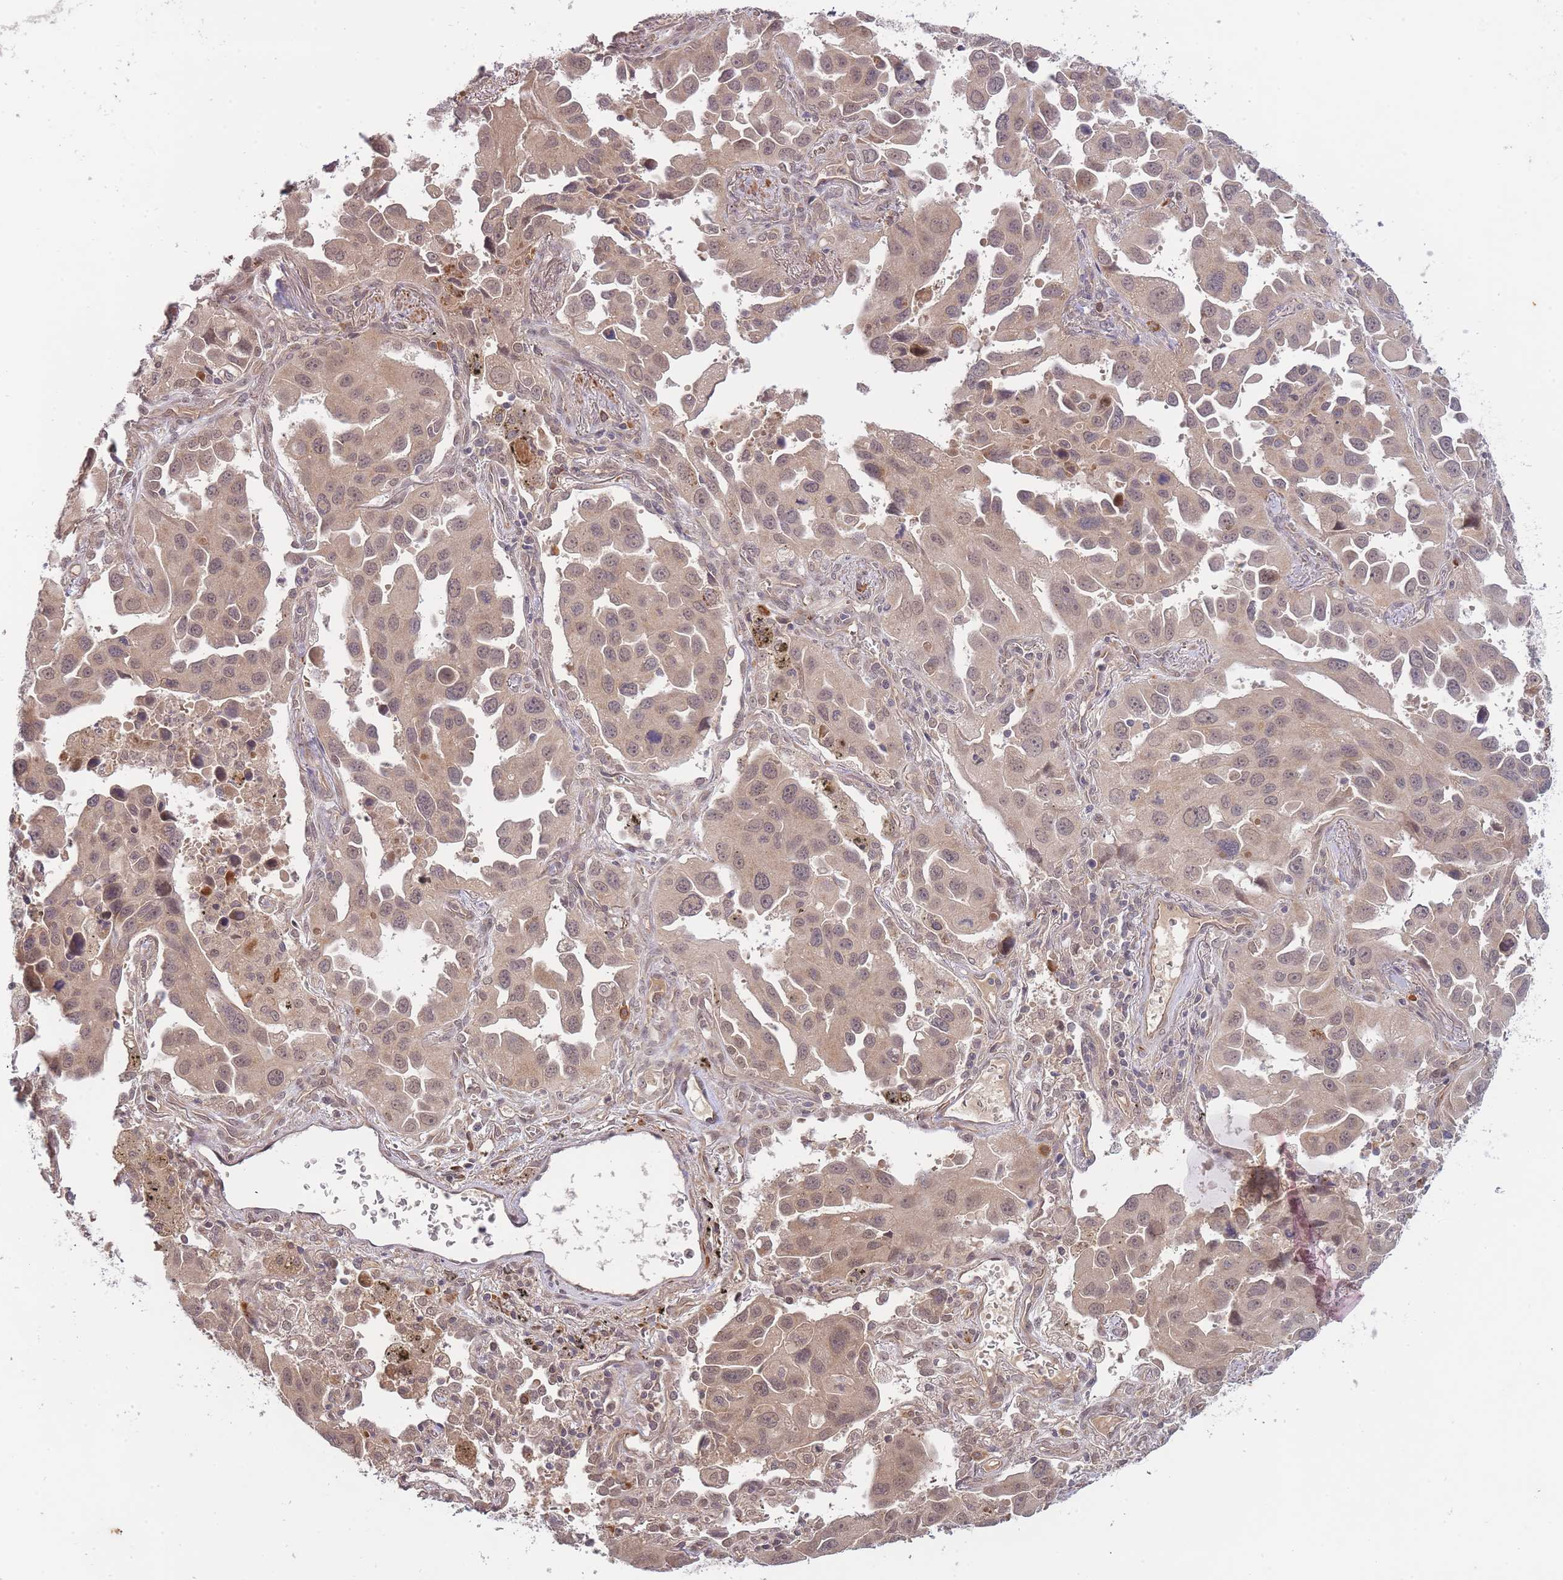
{"staining": {"intensity": "weak", "quantity": ">75%", "location": "cytoplasmic/membranous,nuclear"}, "tissue": "lung cancer", "cell_type": "Tumor cells", "image_type": "cancer", "snomed": [{"axis": "morphology", "description": "Adenocarcinoma, NOS"}, {"axis": "topography", "description": "Lung"}], "caption": "Protein staining by IHC exhibits weak cytoplasmic/membranous and nuclear staining in about >75% of tumor cells in lung adenocarcinoma.", "gene": "SMC6", "patient": {"sex": "male", "age": 66}}